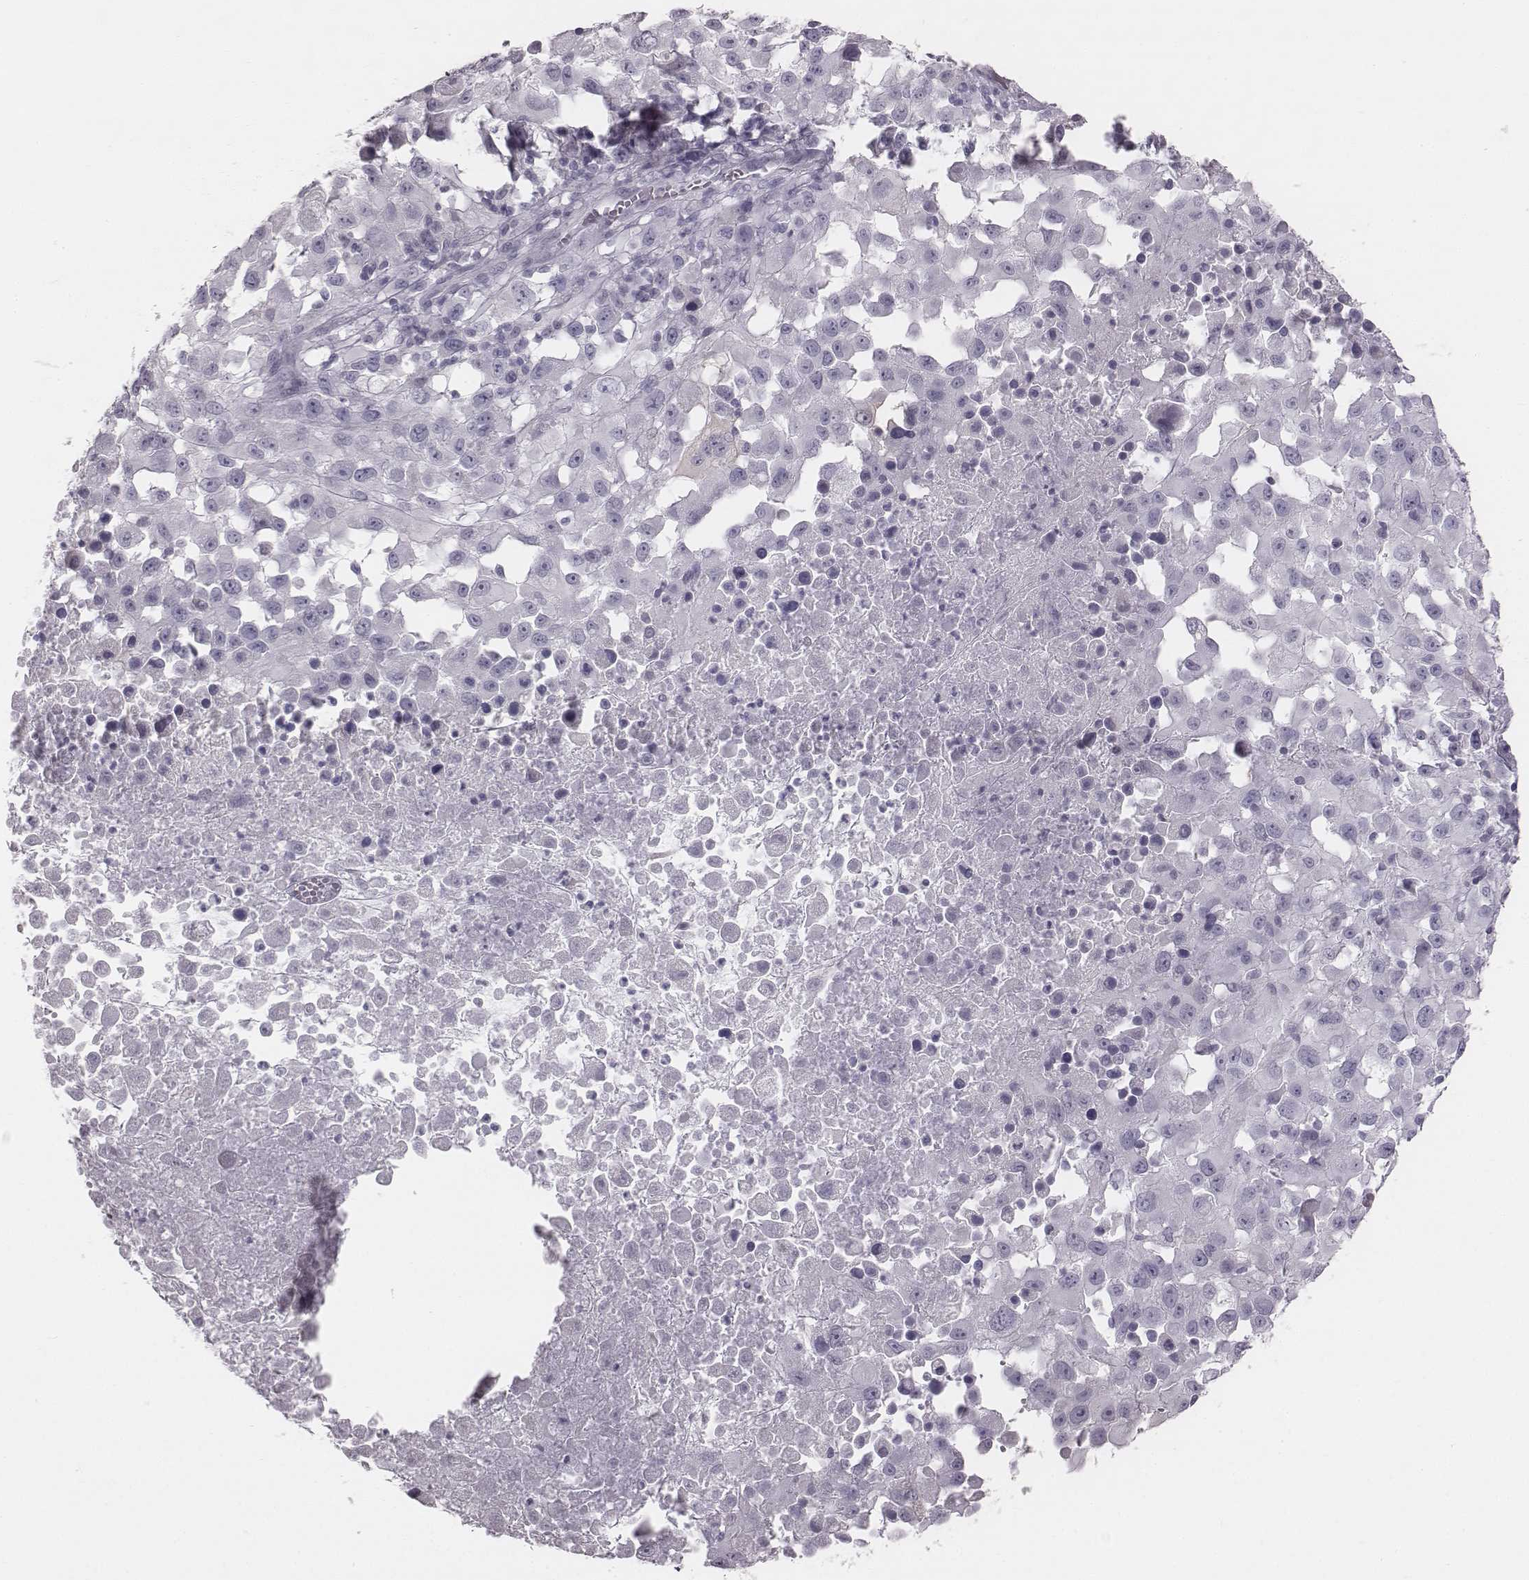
{"staining": {"intensity": "negative", "quantity": "none", "location": "none"}, "tissue": "melanoma", "cell_type": "Tumor cells", "image_type": "cancer", "snomed": [{"axis": "morphology", "description": "Malignant melanoma, Metastatic site"}, {"axis": "topography", "description": "Soft tissue"}], "caption": "High power microscopy photomicrograph of an immunohistochemistry (IHC) image of melanoma, revealing no significant expression in tumor cells.", "gene": "C6orf58", "patient": {"sex": "male", "age": 50}}